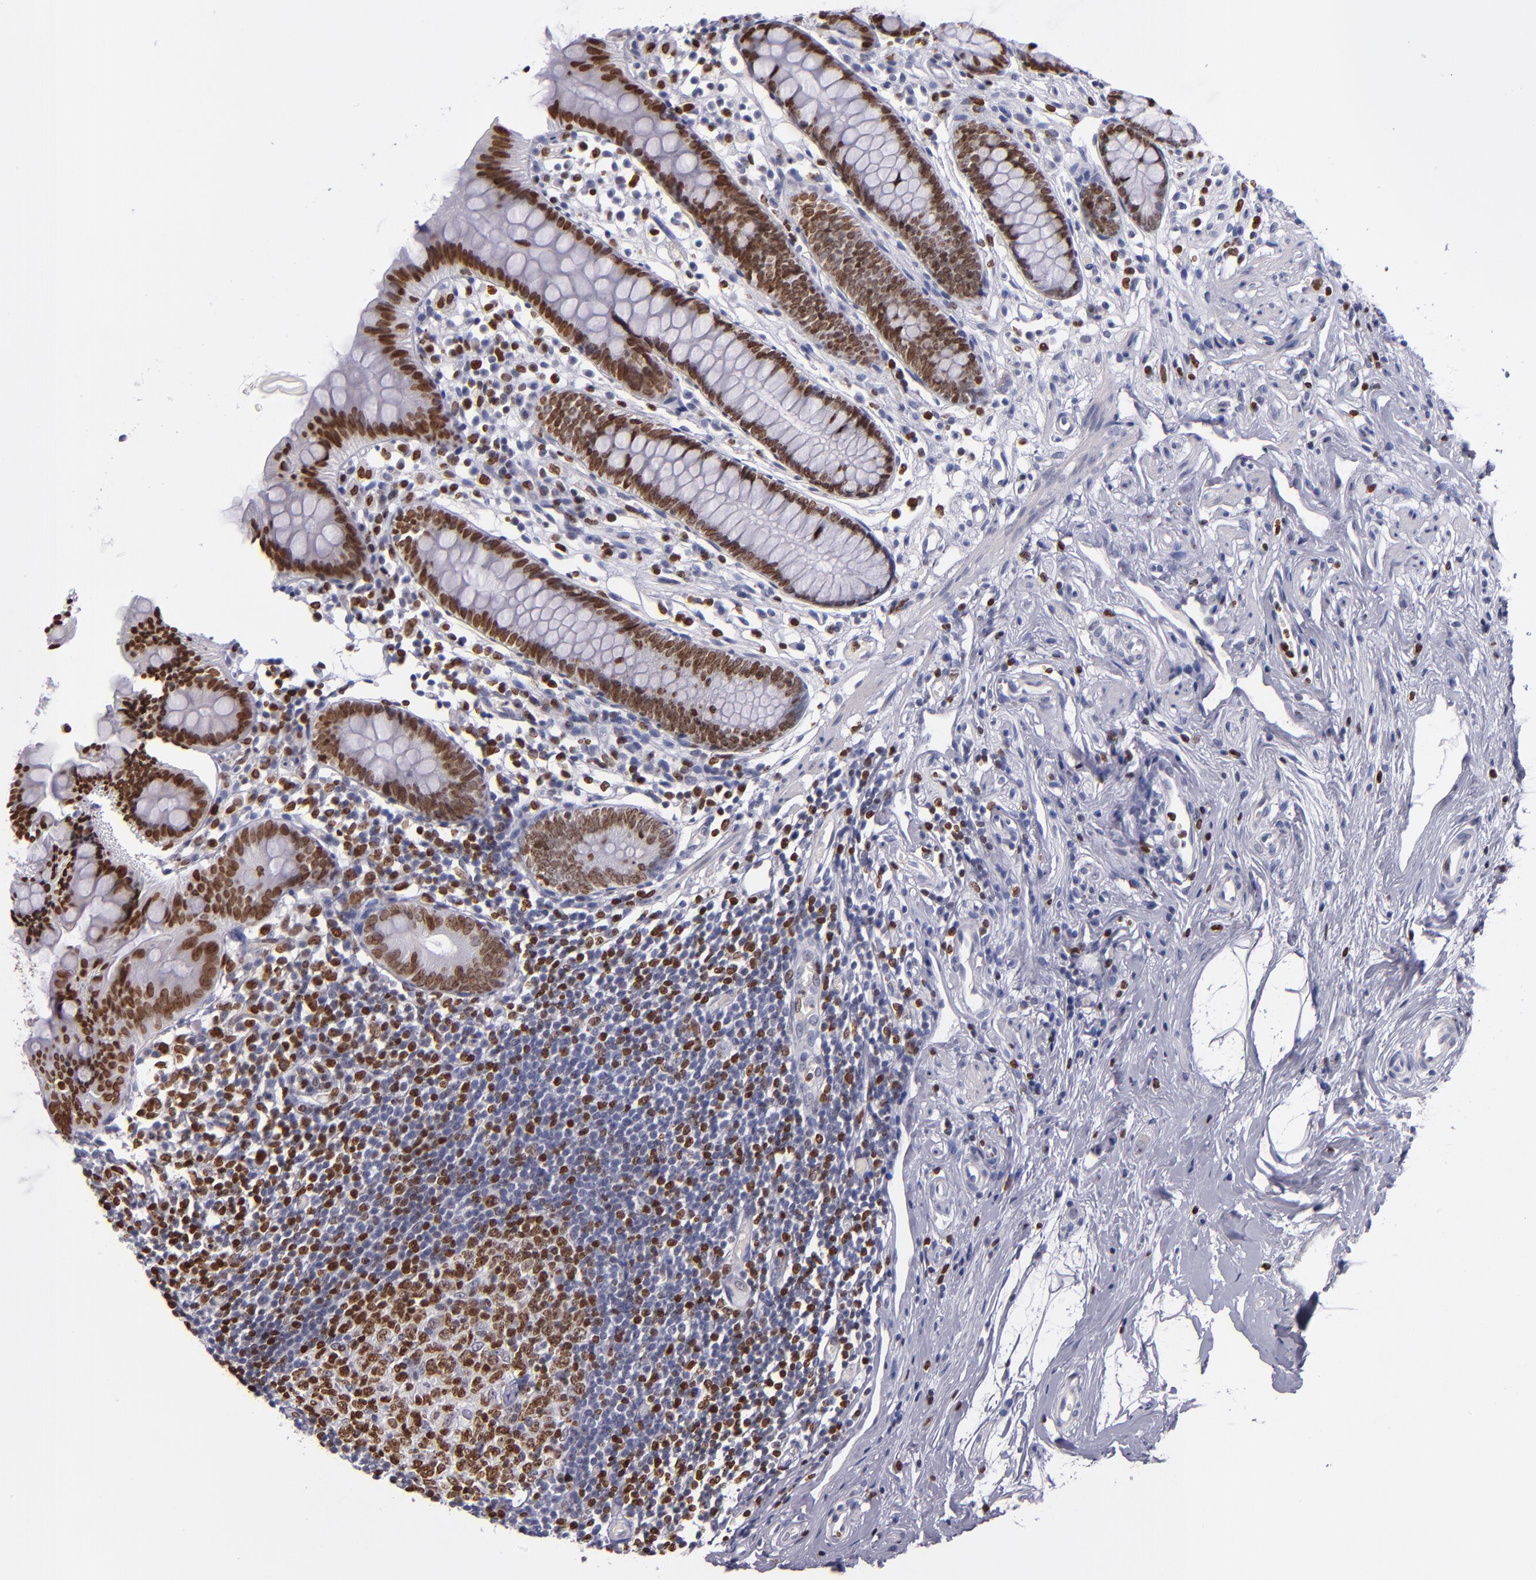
{"staining": {"intensity": "strong", "quantity": ">75%", "location": "nuclear"}, "tissue": "appendix", "cell_type": "Glandular cells", "image_type": "normal", "snomed": [{"axis": "morphology", "description": "Normal tissue, NOS"}, {"axis": "topography", "description": "Appendix"}], "caption": "Glandular cells demonstrate high levels of strong nuclear positivity in about >75% of cells in benign human appendix.", "gene": "CDKL5", "patient": {"sex": "male", "age": 38}}